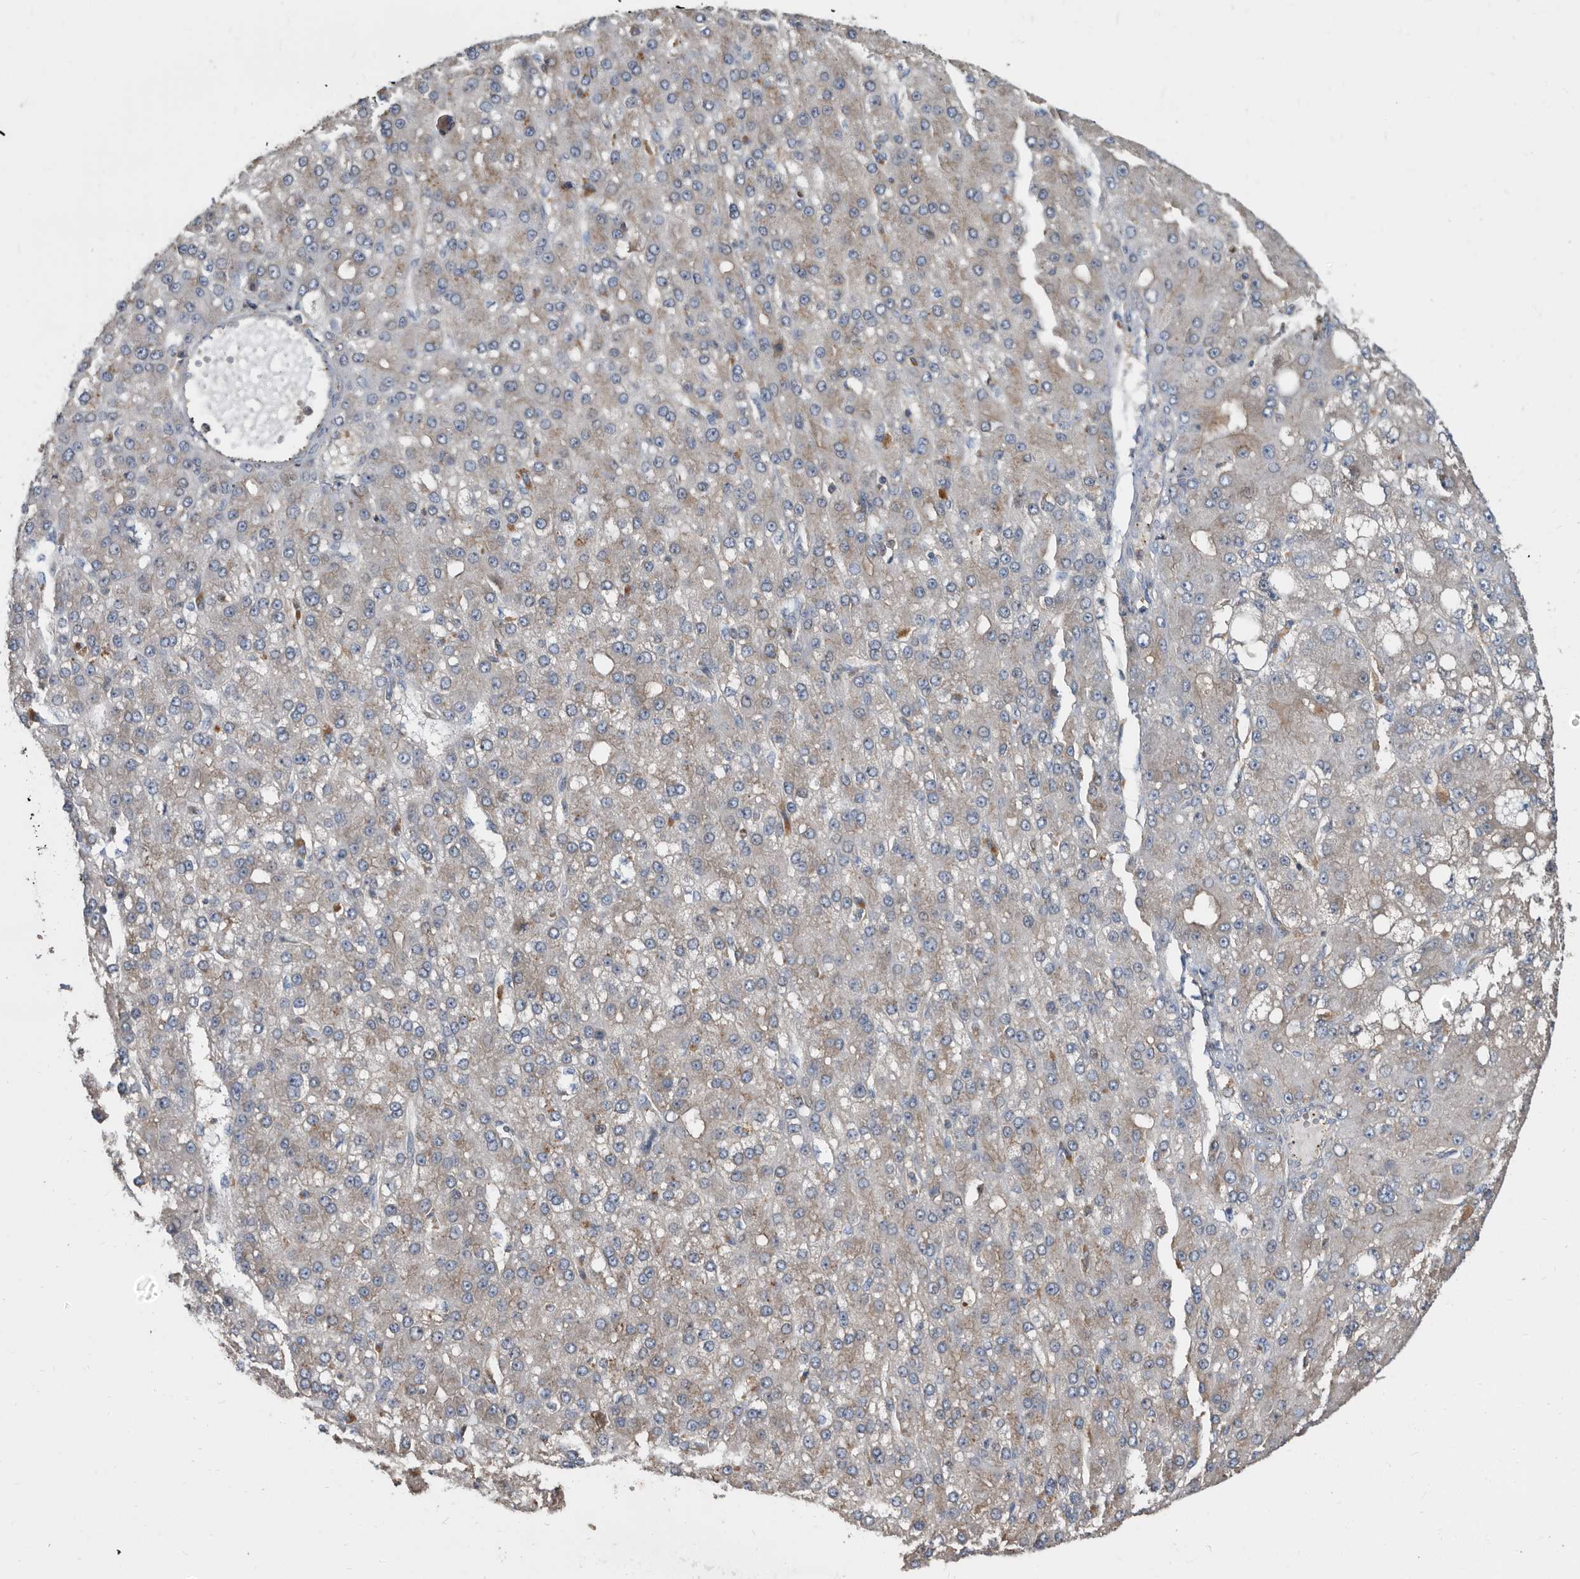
{"staining": {"intensity": "negative", "quantity": "none", "location": "none"}, "tissue": "liver cancer", "cell_type": "Tumor cells", "image_type": "cancer", "snomed": [{"axis": "morphology", "description": "Carcinoma, Hepatocellular, NOS"}, {"axis": "topography", "description": "Liver"}], "caption": "Tumor cells are negative for brown protein staining in hepatocellular carcinoma (liver).", "gene": "APEH", "patient": {"sex": "male", "age": 67}}